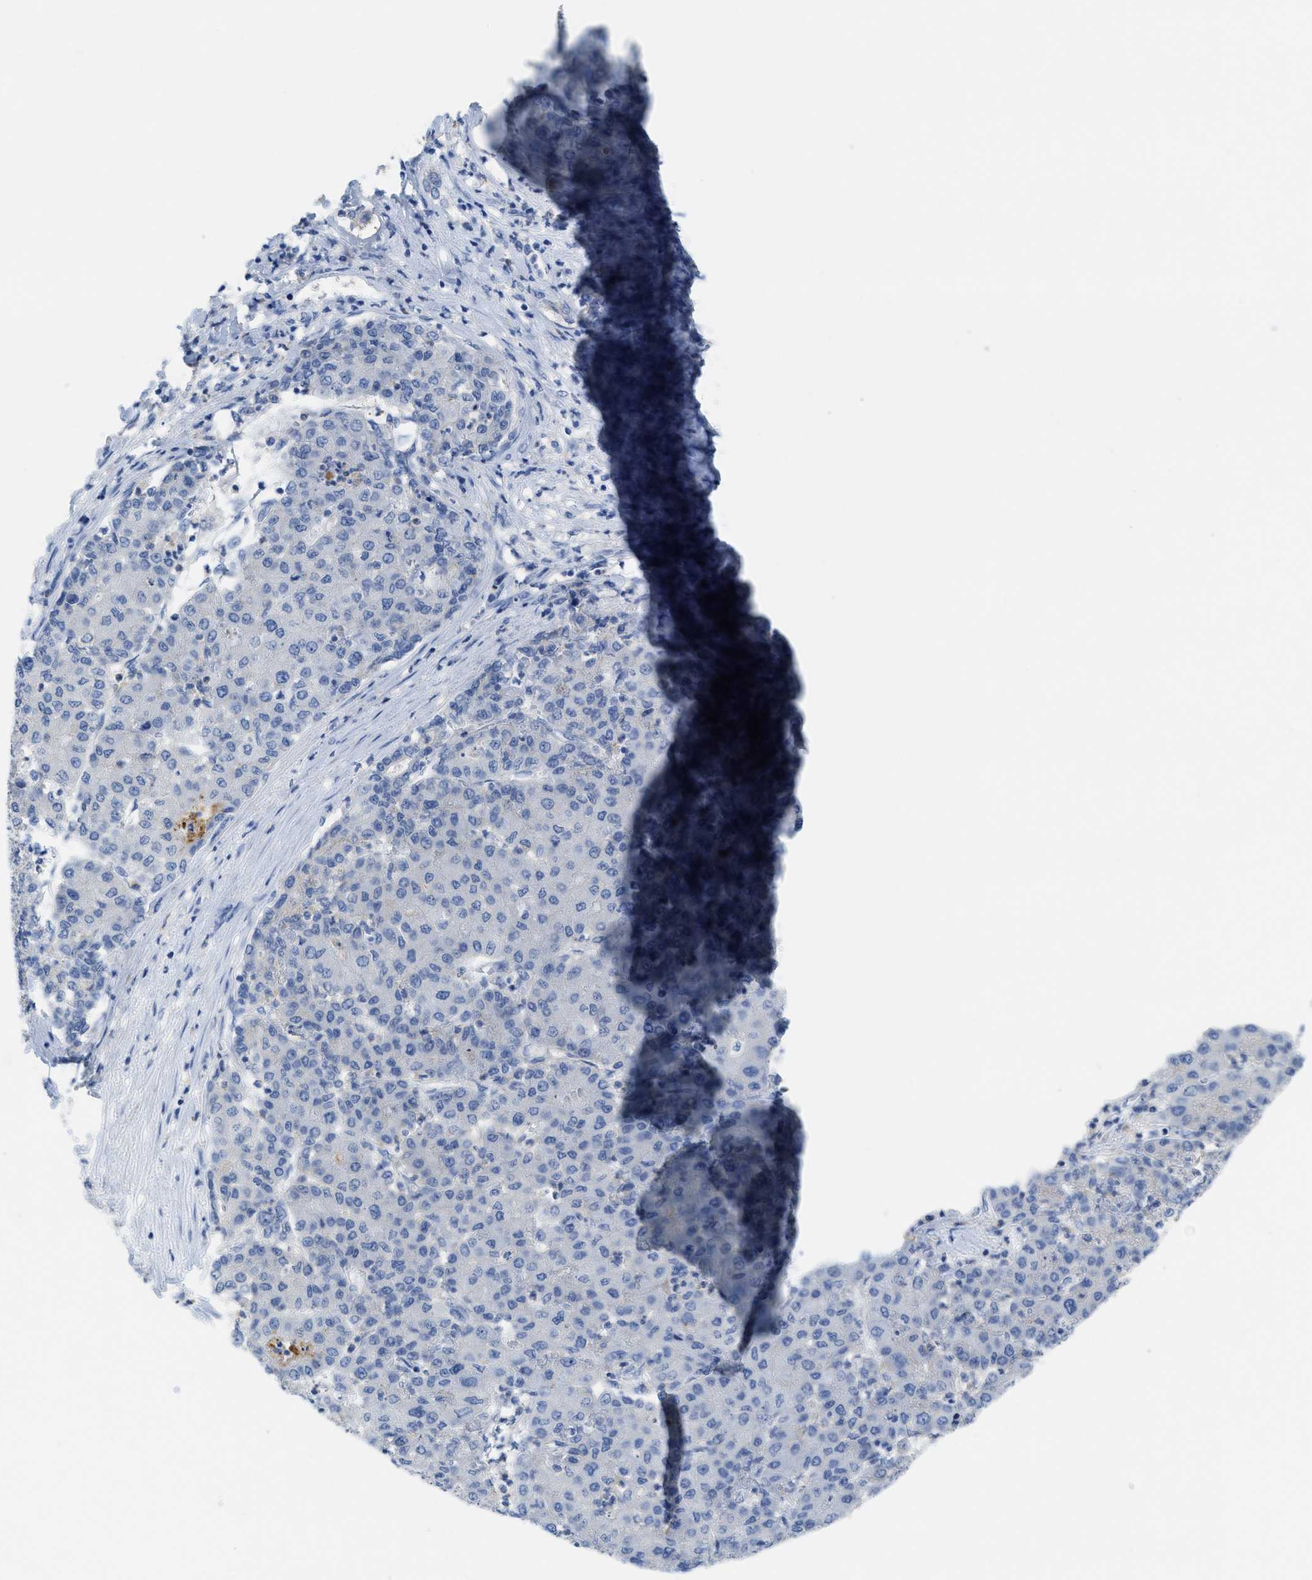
{"staining": {"intensity": "negative", "quantity": "none", "location": "none"}, "tissue": "liver cancer", "cell_type": "Tumor cells", "image_type": "cancer", "snomed": [{"axis": "morphology", "description": "Carcinoma, Hepatocellular, NOS"}, {"axis": "topography", "description": "Liver"}], "caption": "High magnification brightfield microscopy of liver hepatocellular carcinoma stained with DAB (brown) and counterstained with hematoxylin (blue): tumor cells show no significant positivity. (DAB immunohistochemistry visualized using brightfield microscopy, high magnification).", "gene": "CNNM4", "patient": {"sex": "male", "age": 65}}